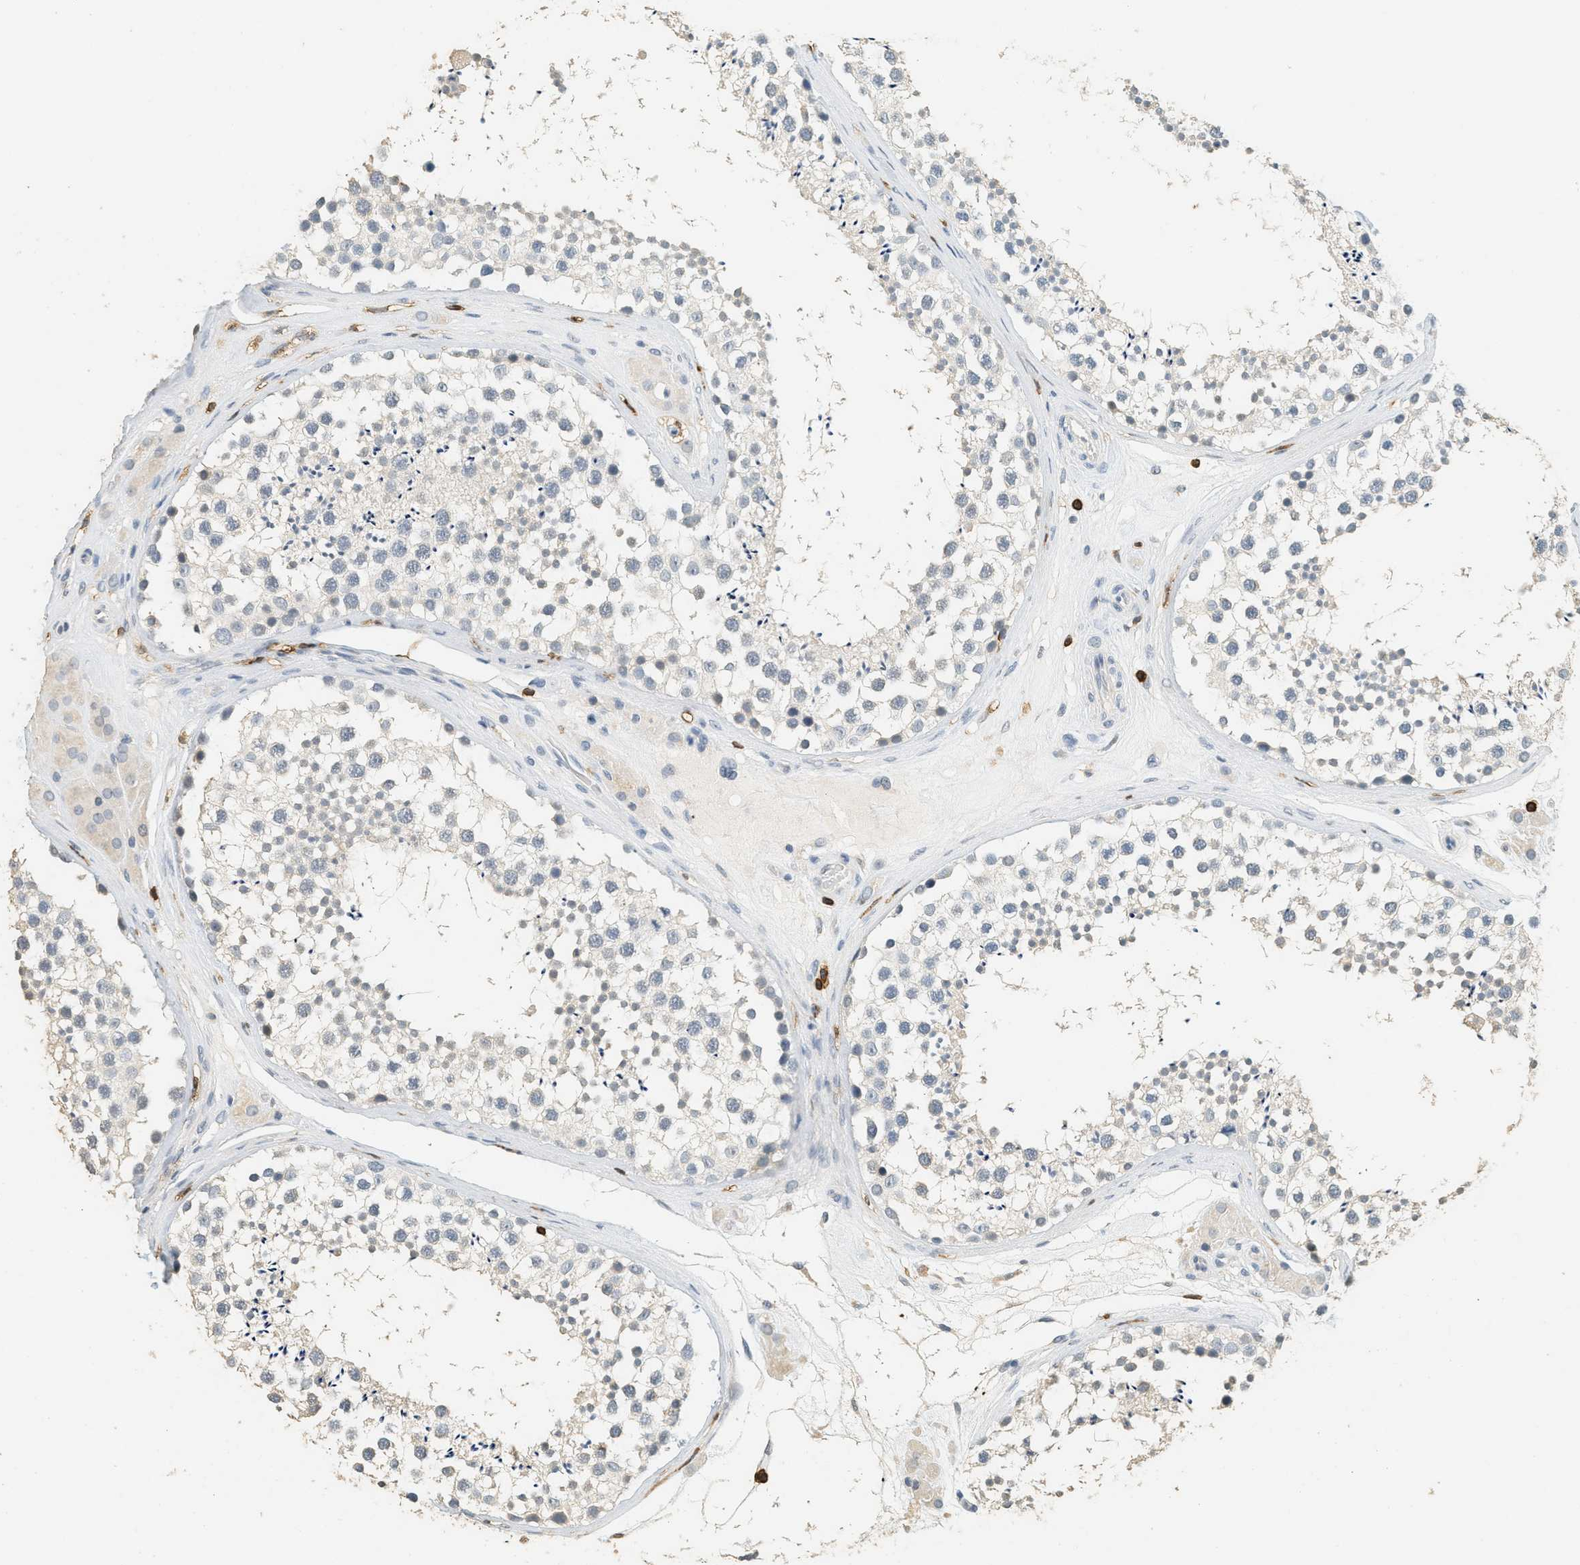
{"staining": {"intensity": "negative", "quantity": "none", "location": "none"}, "tissue": "testis", "cell_type": "Cells in seminiferous ducts", "image_type": "normal", "snomed": [{"axis": "morphology", "description": "Normal tissue, NOS"}, {"axis": "topography", "description": "Testis"}], "caption": "This is an immunohistochemistry micrograph of benign human testis. There is no expression in cells in seminiferous ducts.", "gene": "LSP1", "patient": {"sex": "male", "age": 46}}